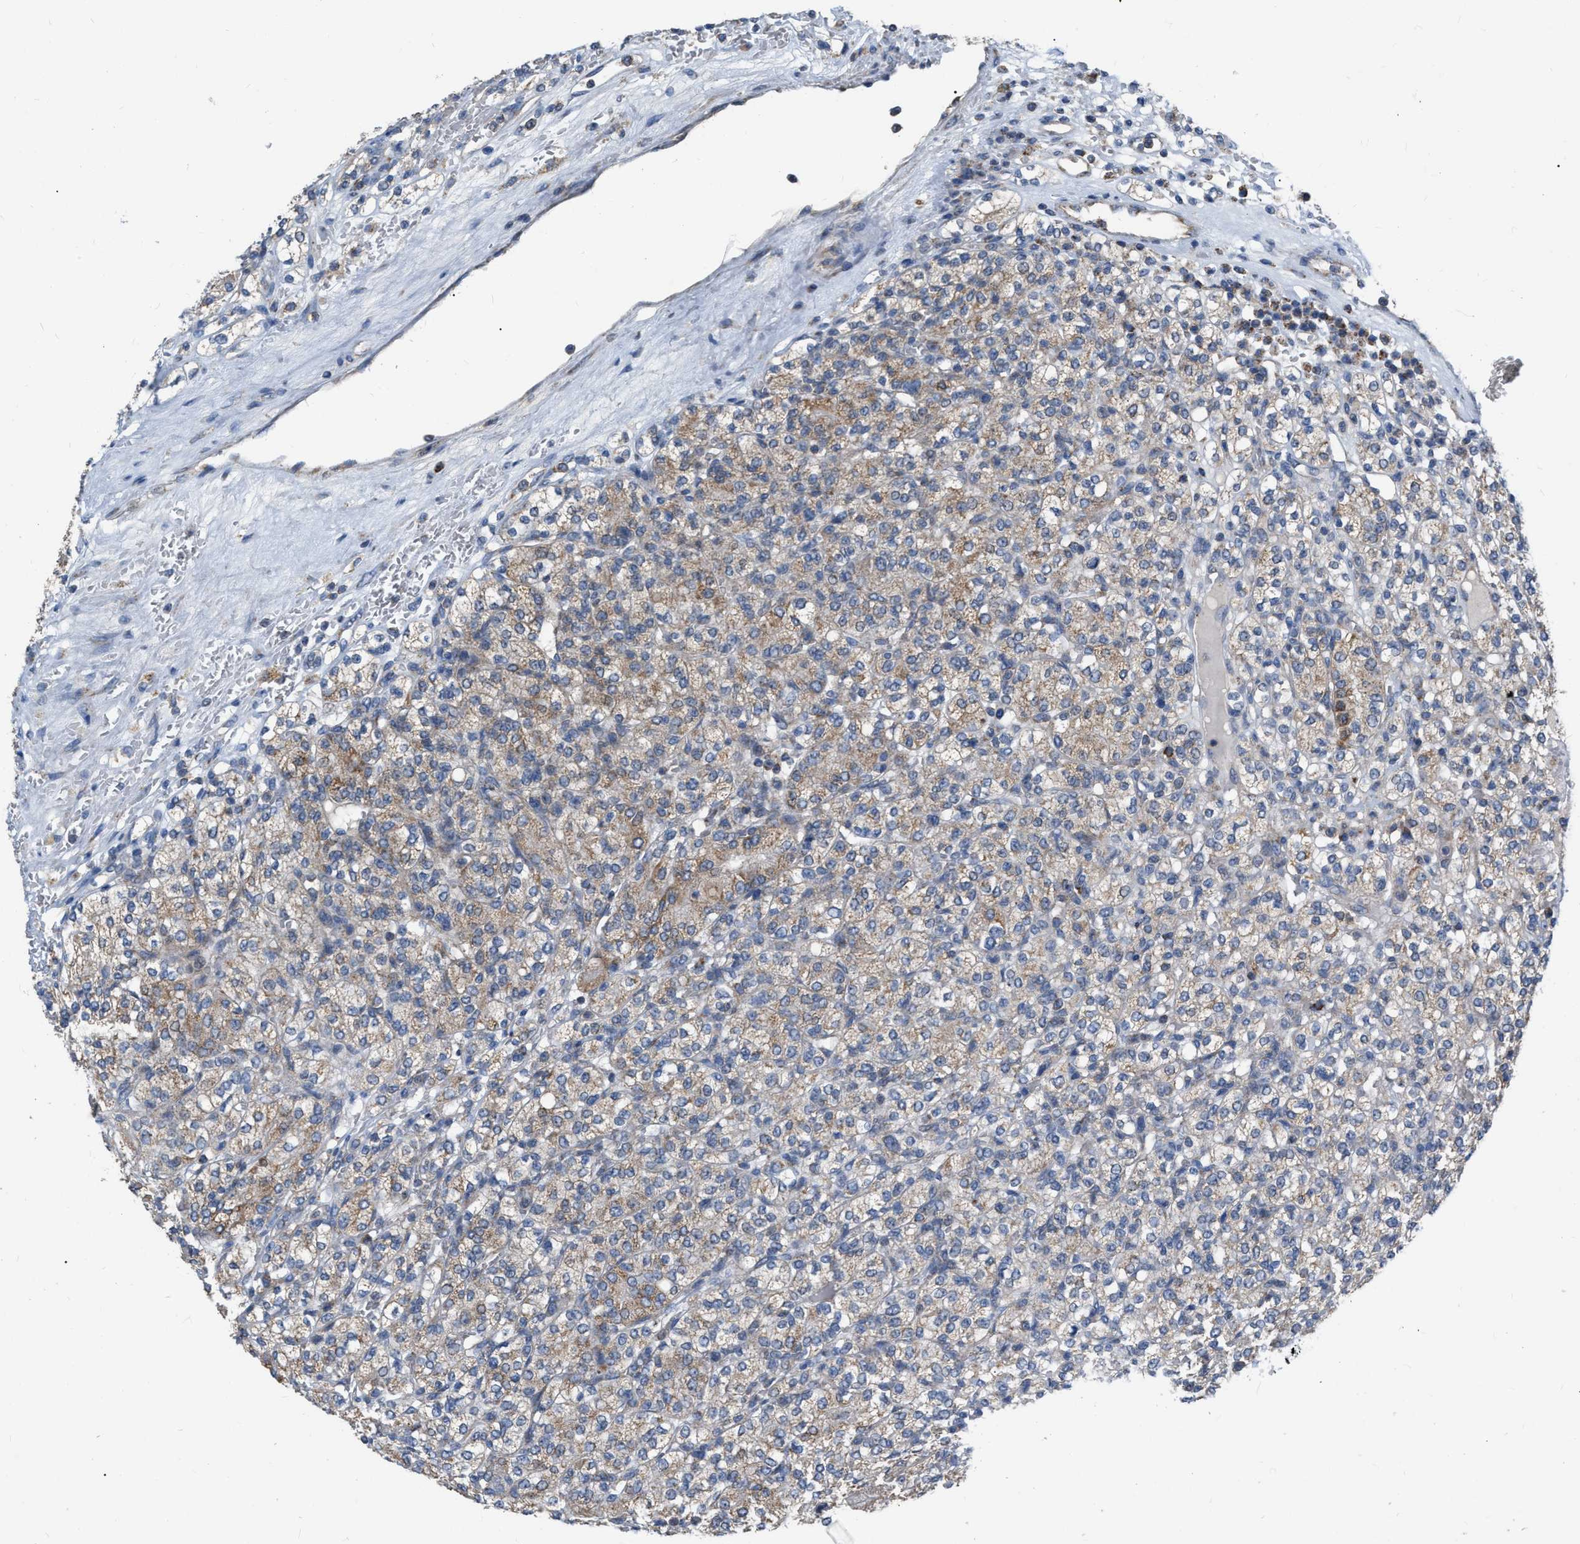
{"staining": {"intensity": "weak", "quantity": ">75%", "location": "cytoplasmic/membranous"}, "tissue": "renal cancer", "cell_type": "Tumor cells", "image_type": "cancer", "snomed": [{"axis": "morphology", "description": "Adenocarcinoma, NOS"}, {"axis": "topography", "description": "Kidney"}], "caption": "IHC staining of renal cancer, which reveals low levels of weak cytoplasmic/membranous positivity in approximately >75% of tumor cells indicating weak cytoplasmic/membranous protein staining. The staining was performed using DAB (3,3'-diaminobenzidine) (brown) for protein detection and nuclei were counterstained in hematoxylin (blue).", "gene": "DDX56", "patient": {"sex": "male", "age": 77}}